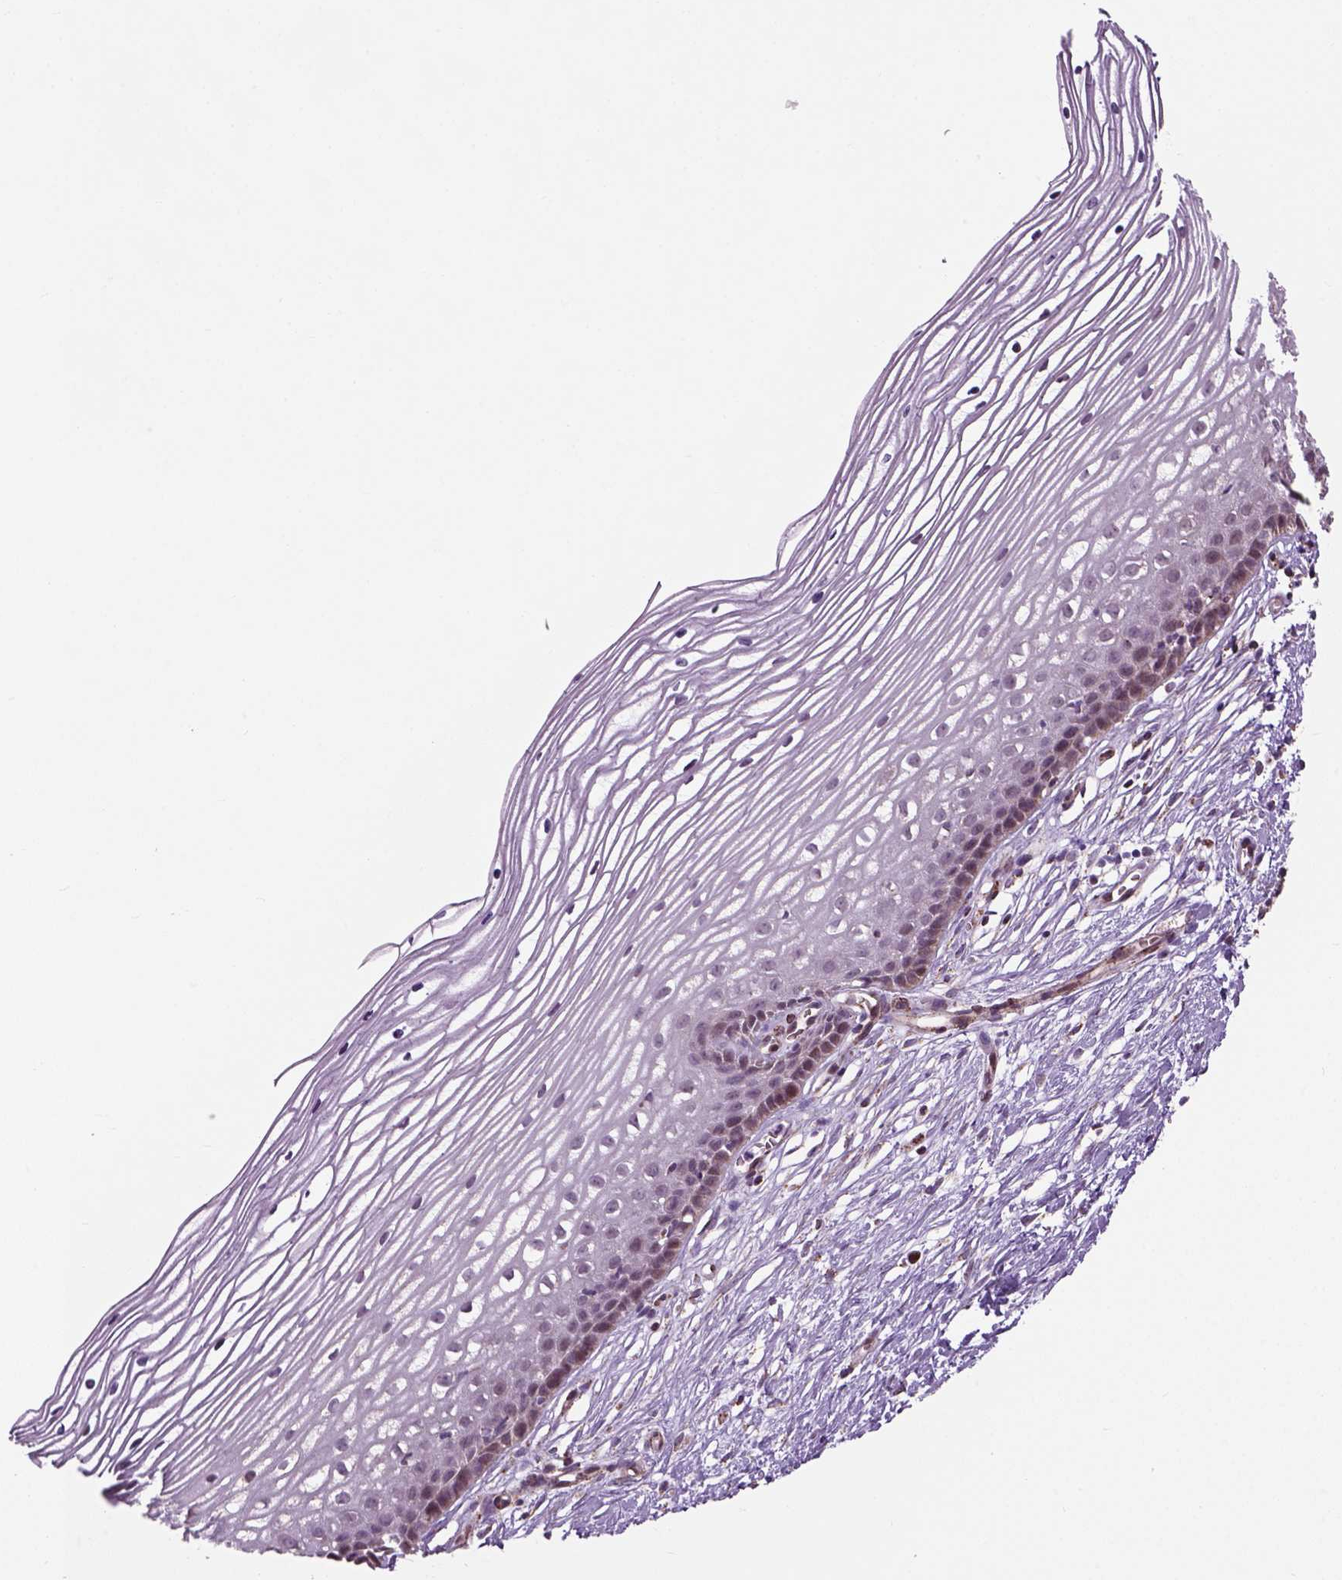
{"staining": {"intensity": "weak", "quantity": "<25%", "location": "cytoplasmic/membranous"}, "tissue": "cervix", "cell_type": "Glandular cells", "image_type": "normal", "snomed": [{"axis": "morphology", "description": "Normal tissue, NOS"}, {"axis": "topography", "description": "Cervix"}], "caption": "Immunohistochemistry of benign human cervix shows no positivity in glandular cells. The staining was performed using DAB (3,3'-diaminobenzidine) to visualize the protein expression in brown, while the nuclei were stained in blue with hematoxylin (Magnification: 20x).", "gene": "XK", "patient": {"sex": "female", "age": 40}}